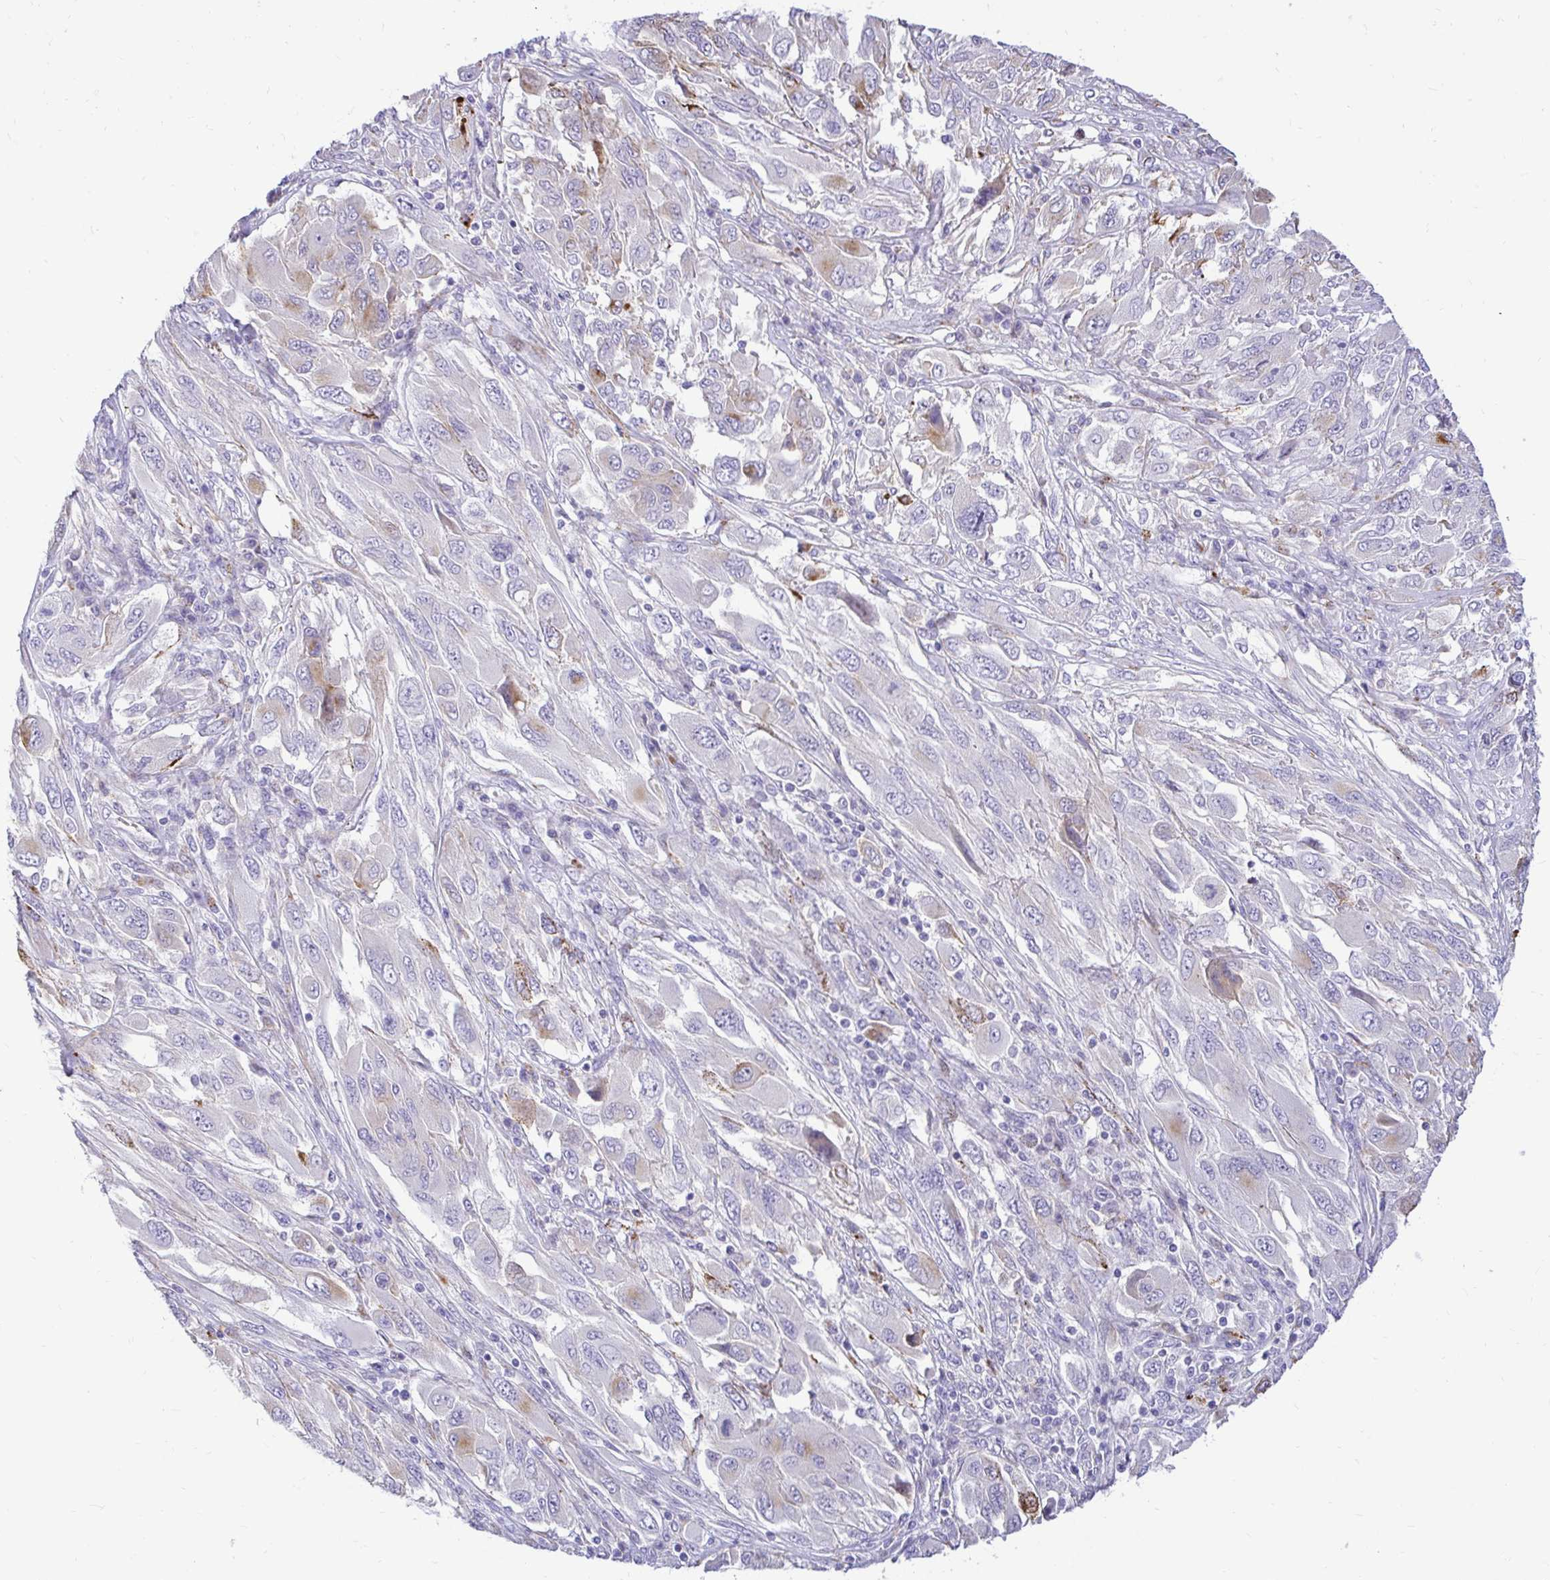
{"staining": {"intensity": "moderate", "quantity": "<25%", "location": "cytoplasmic/membranous"}, "tissue": "melanoma", "cell_type": "Tumor cells", "image_type": "cancer", "snomed": [{"axis": "morphology", "description": "Malignant melanoma, NOS"}, {"axis": "topography", "description": "Skin"}], "caption": "Immunohistochemistry (DAB) staining of malignant melanoma demonstrates moderate cytoplasmic/membranous protein staining in about <25% of tumor cells.", "gene": "PKN3", "patient": {"sex": "female", "age": 91}}